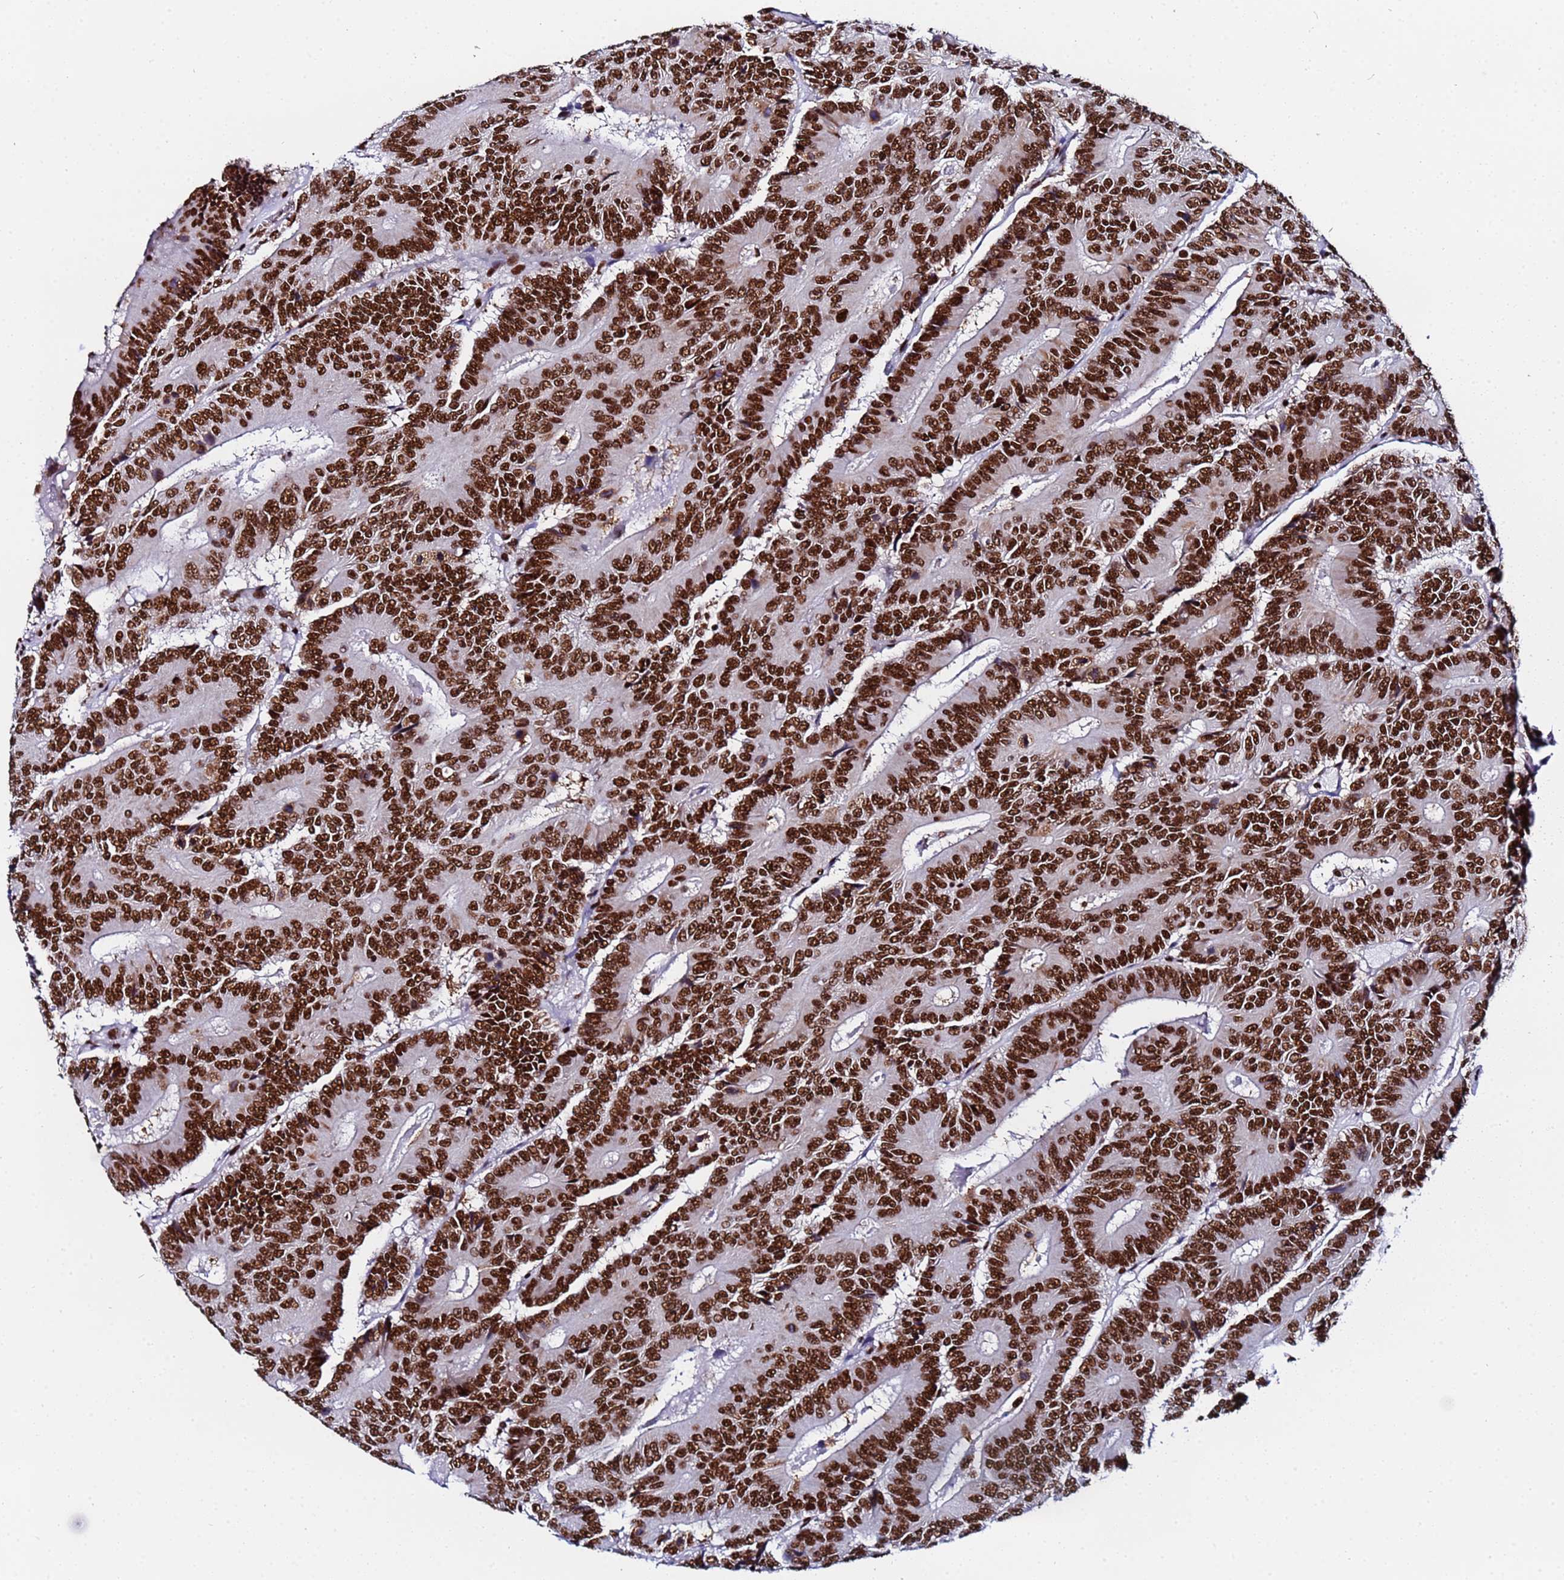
{"staining": {"intensity": "strong", "quantity": ">75%", "location": "nuclear"}, "tissue": "colorectal cancer", "cell_type": "Tumor cells", "image_type": "cancer", "snomed": [{"axis": "morphology", "description": "Adenocarcinoma, NOS"}, {"axis": "topography", "description": "Colon"}], "caption": "Approximately >75% of tumor cells in human adenocarcinoma (colorectal) reveal strong nuclear protein expression as visualized by brown immunohistochemical staining.", "gene": "SNRPA1", "patient": {"sex": "male", "age": 83}}